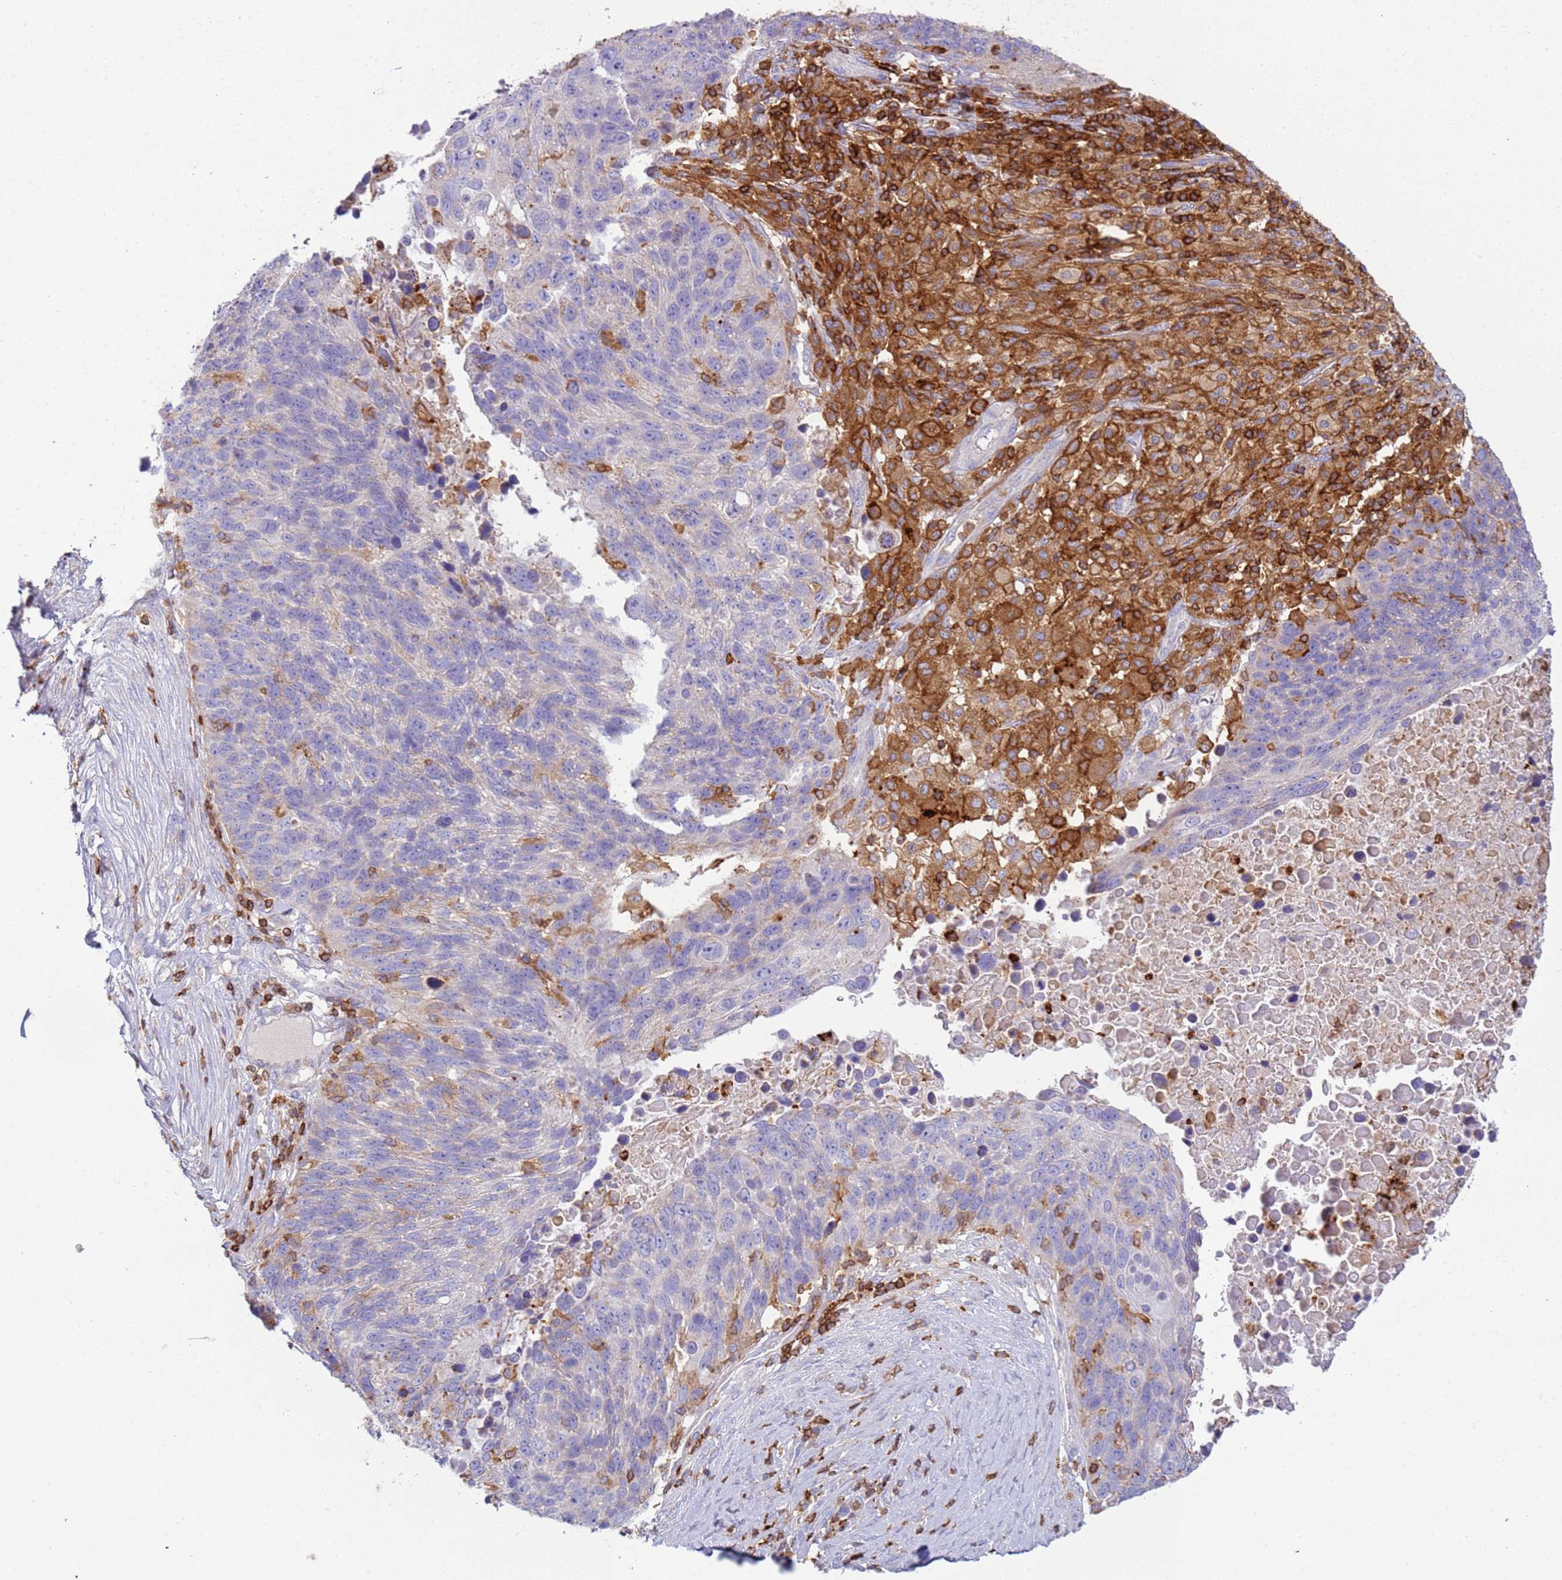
{"staining": {"intensity": "moderate", "quantity": "<25%", "location": "cytoplasmic/membranous"}, "tissue": "lung cancer", "cell_type": "Tumor cells", "image_type": "cancer", "snomed": [{"axis": "morphology", "description": "Normal tissue, NOS"}, {"axis": "morphology", "description": "Squamous cell carcinoma, NOS"}, {"axis": "topography", "description": "Lymph node"}, {"axis": "topography", "description": "Lung"}], "caption": "This histopathology image exhibits IHC staining of human lung cancer (squamous cell carcinoma), with low moderate cytoplasmic/membranous positivity in about <25% of tumor cells.", "gene": "TTPAL", "patient": {"sex": "male", "age": 66}}